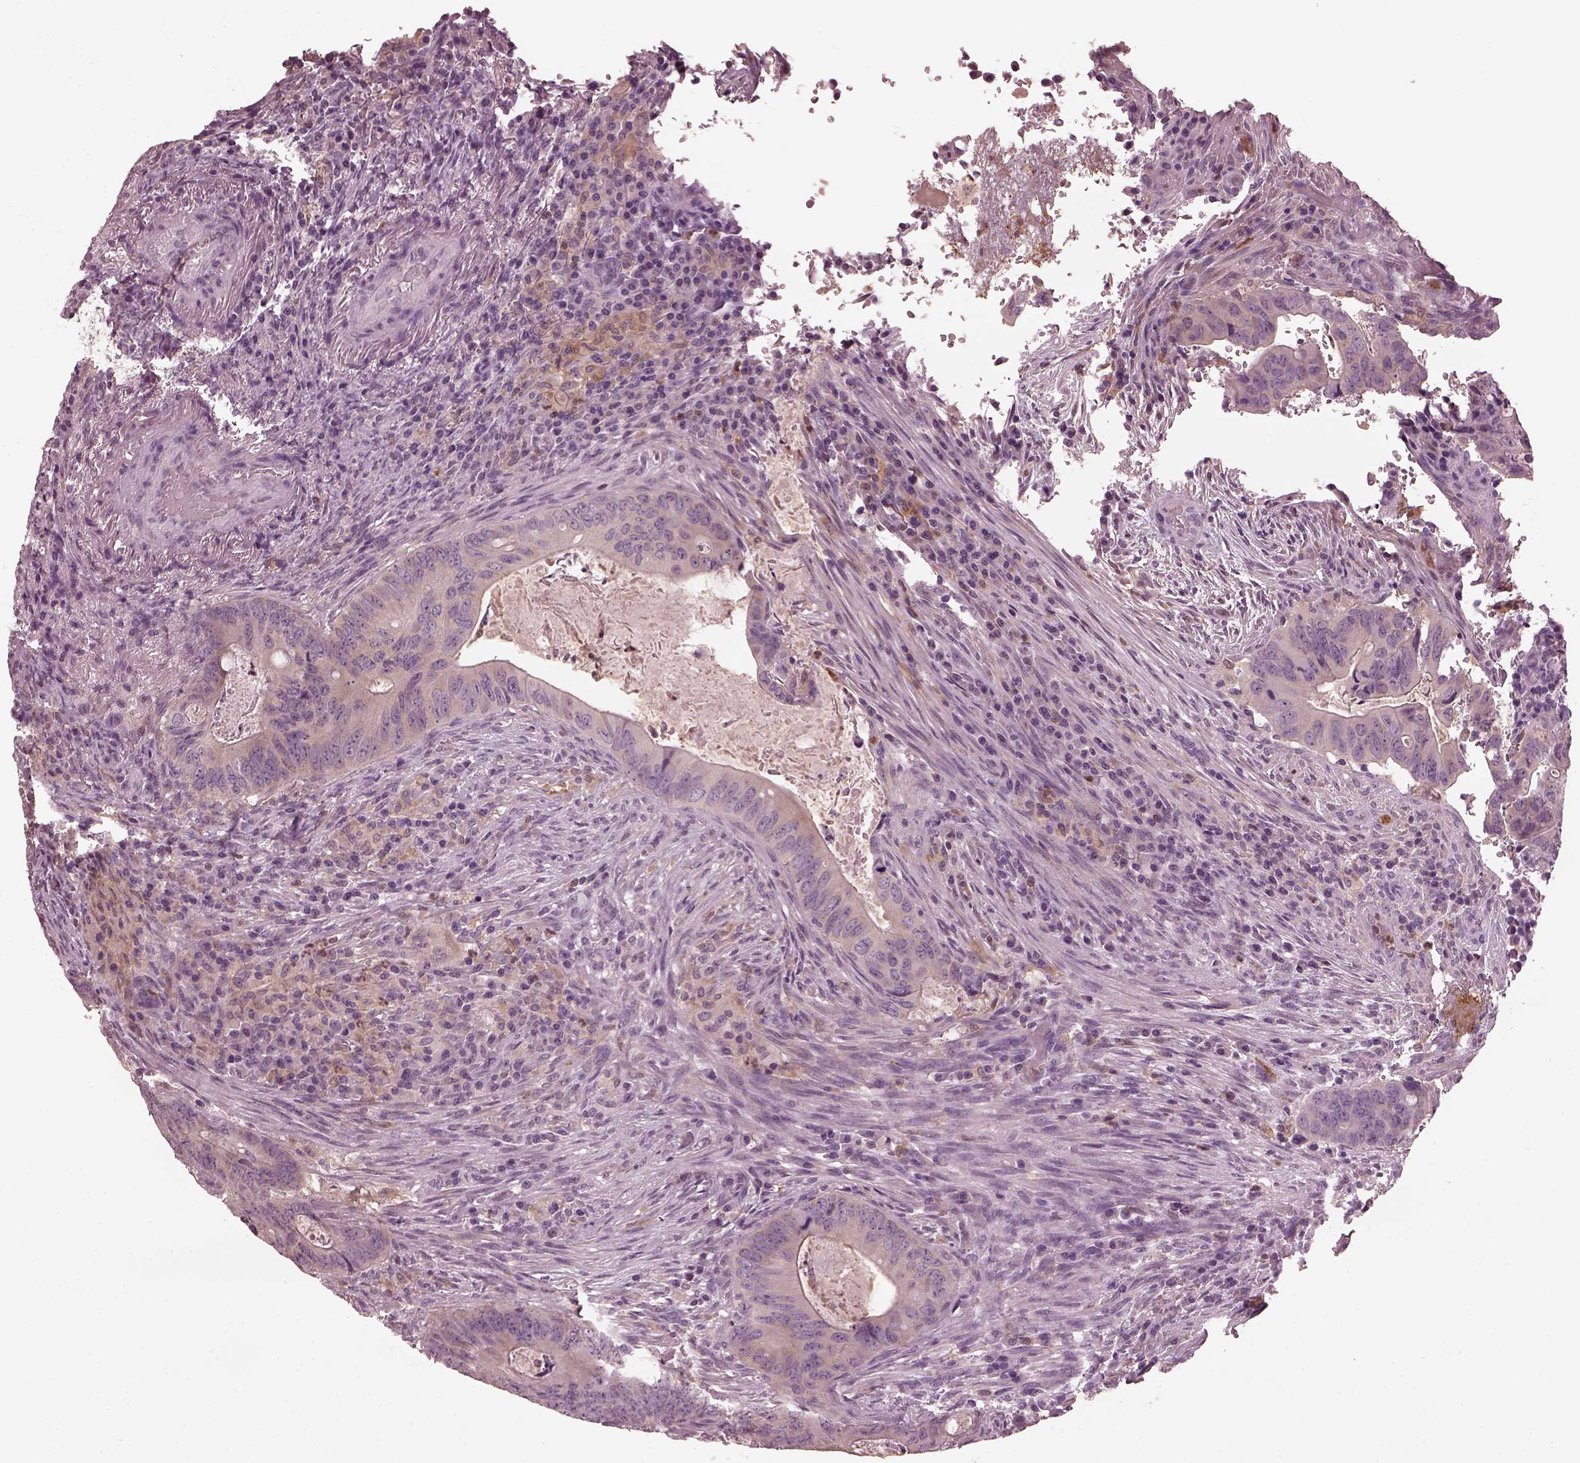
{"staining": {"intensity": "negative", "quantity": "none", "location": "none"}, "tissue": "colorectal cancer", "cell_type": "Tumor cells", "image_type": "cancer", "snomed": [{"axis": "morphology", "description": "Adenocarcinoma, NOS"}, {"axis": "topography", "description": "Colon"}], "caption": "This is an IHC histopathology image of human colorectal cancer. There is no staining in tumor cells.", "gene": "PSTPIP2", "patient": {"sex": "female", "age": 74}}